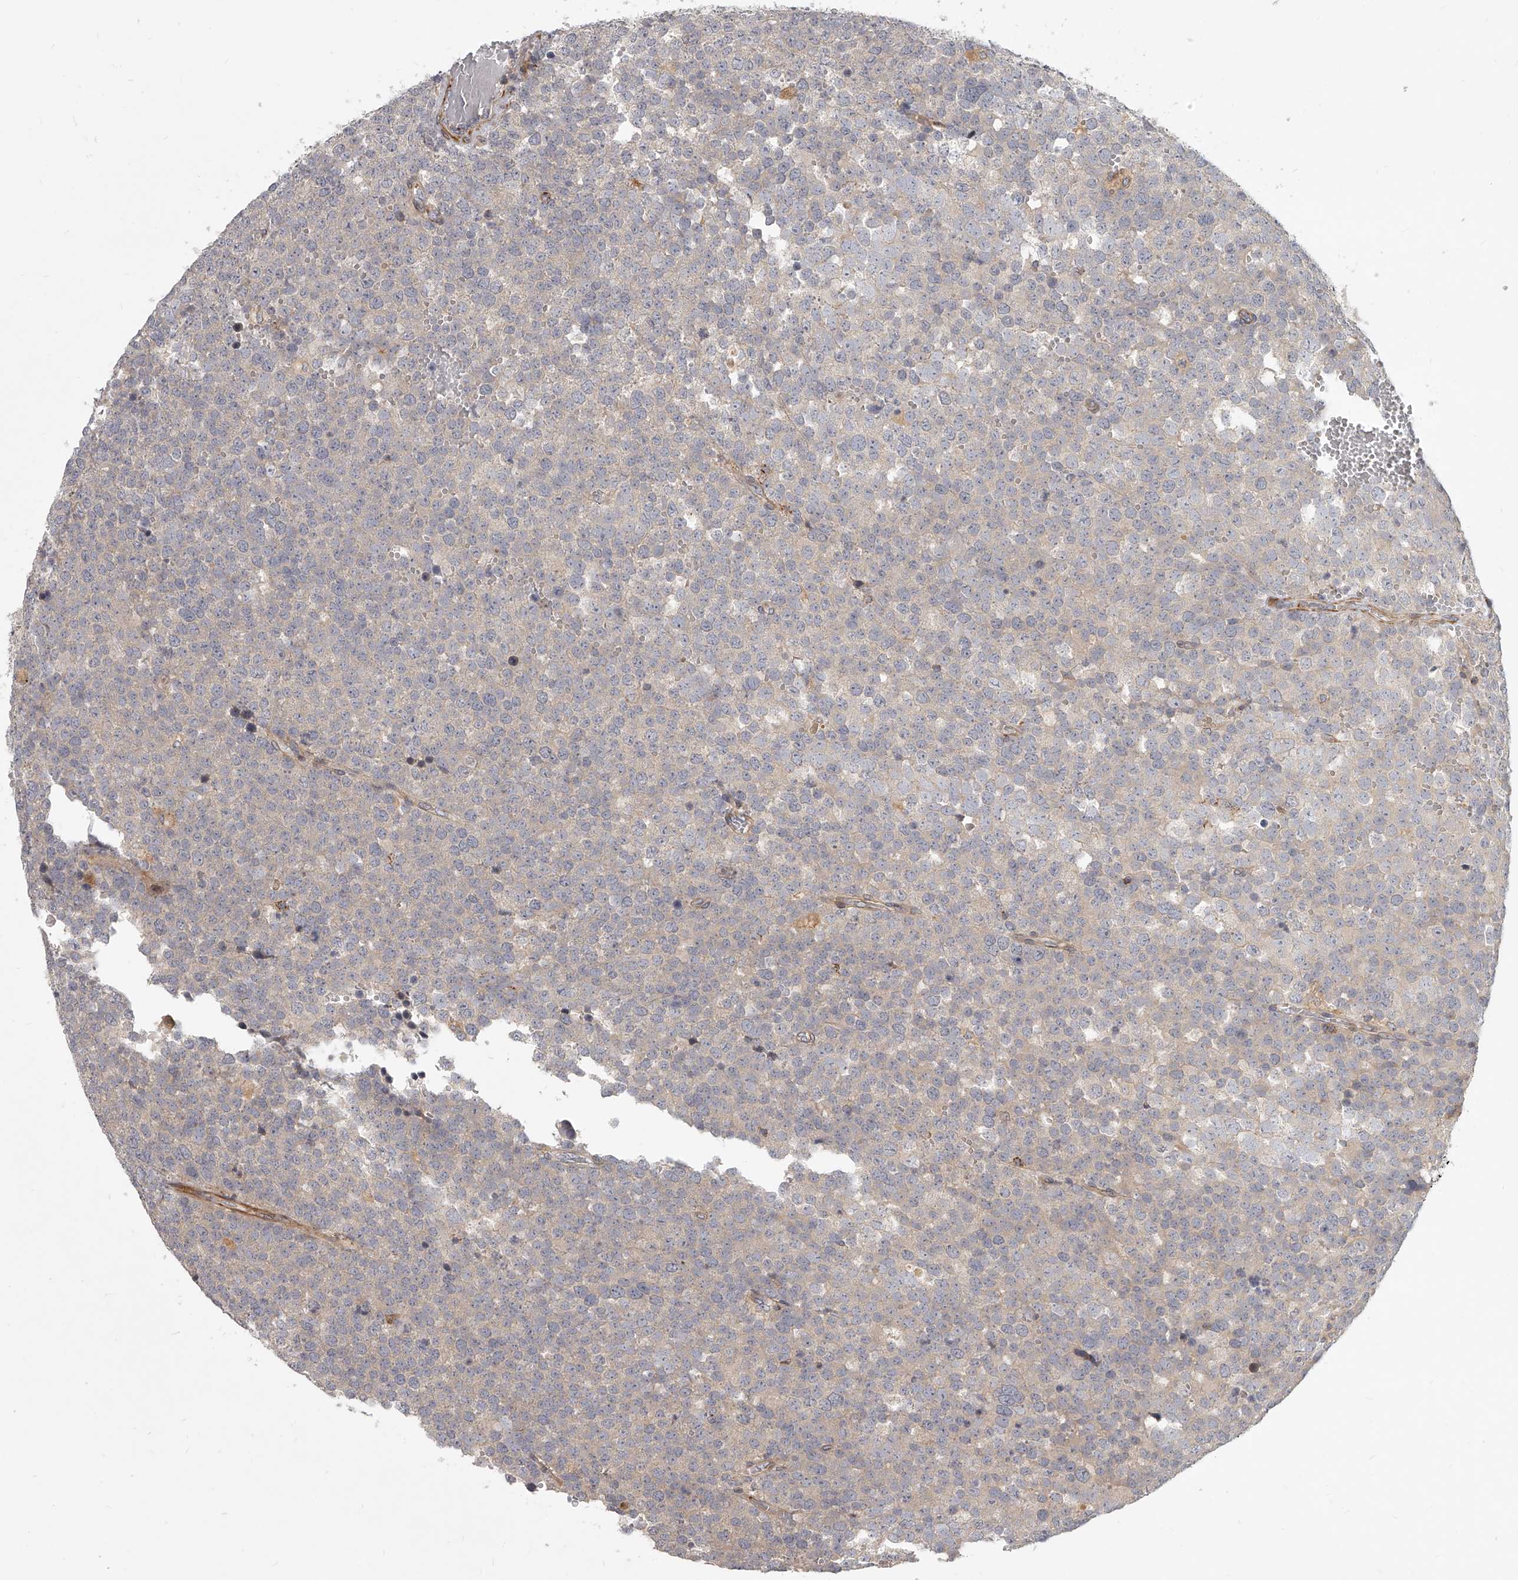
{"staining": {"intensity": "weak", "quantity": "25%-75%", "location": "cytoplasmic/membranous"}, "tissue": "testis cancer", "cell_type": "Tumor cells", "image_type": "cancer", "snomed": [{"axis": "morphology", "description": "Seminoma, NOS"}, {"axis": "topography", "description": "Testis"}], "caption": "The image displays a brown stain indicating the presence of a protein in the cytoplasmic/membranous of tumor cells in testis cancer (seminoma).", "gene": "SLC37A1", "patient": {"sex": "male", "age": 71}}